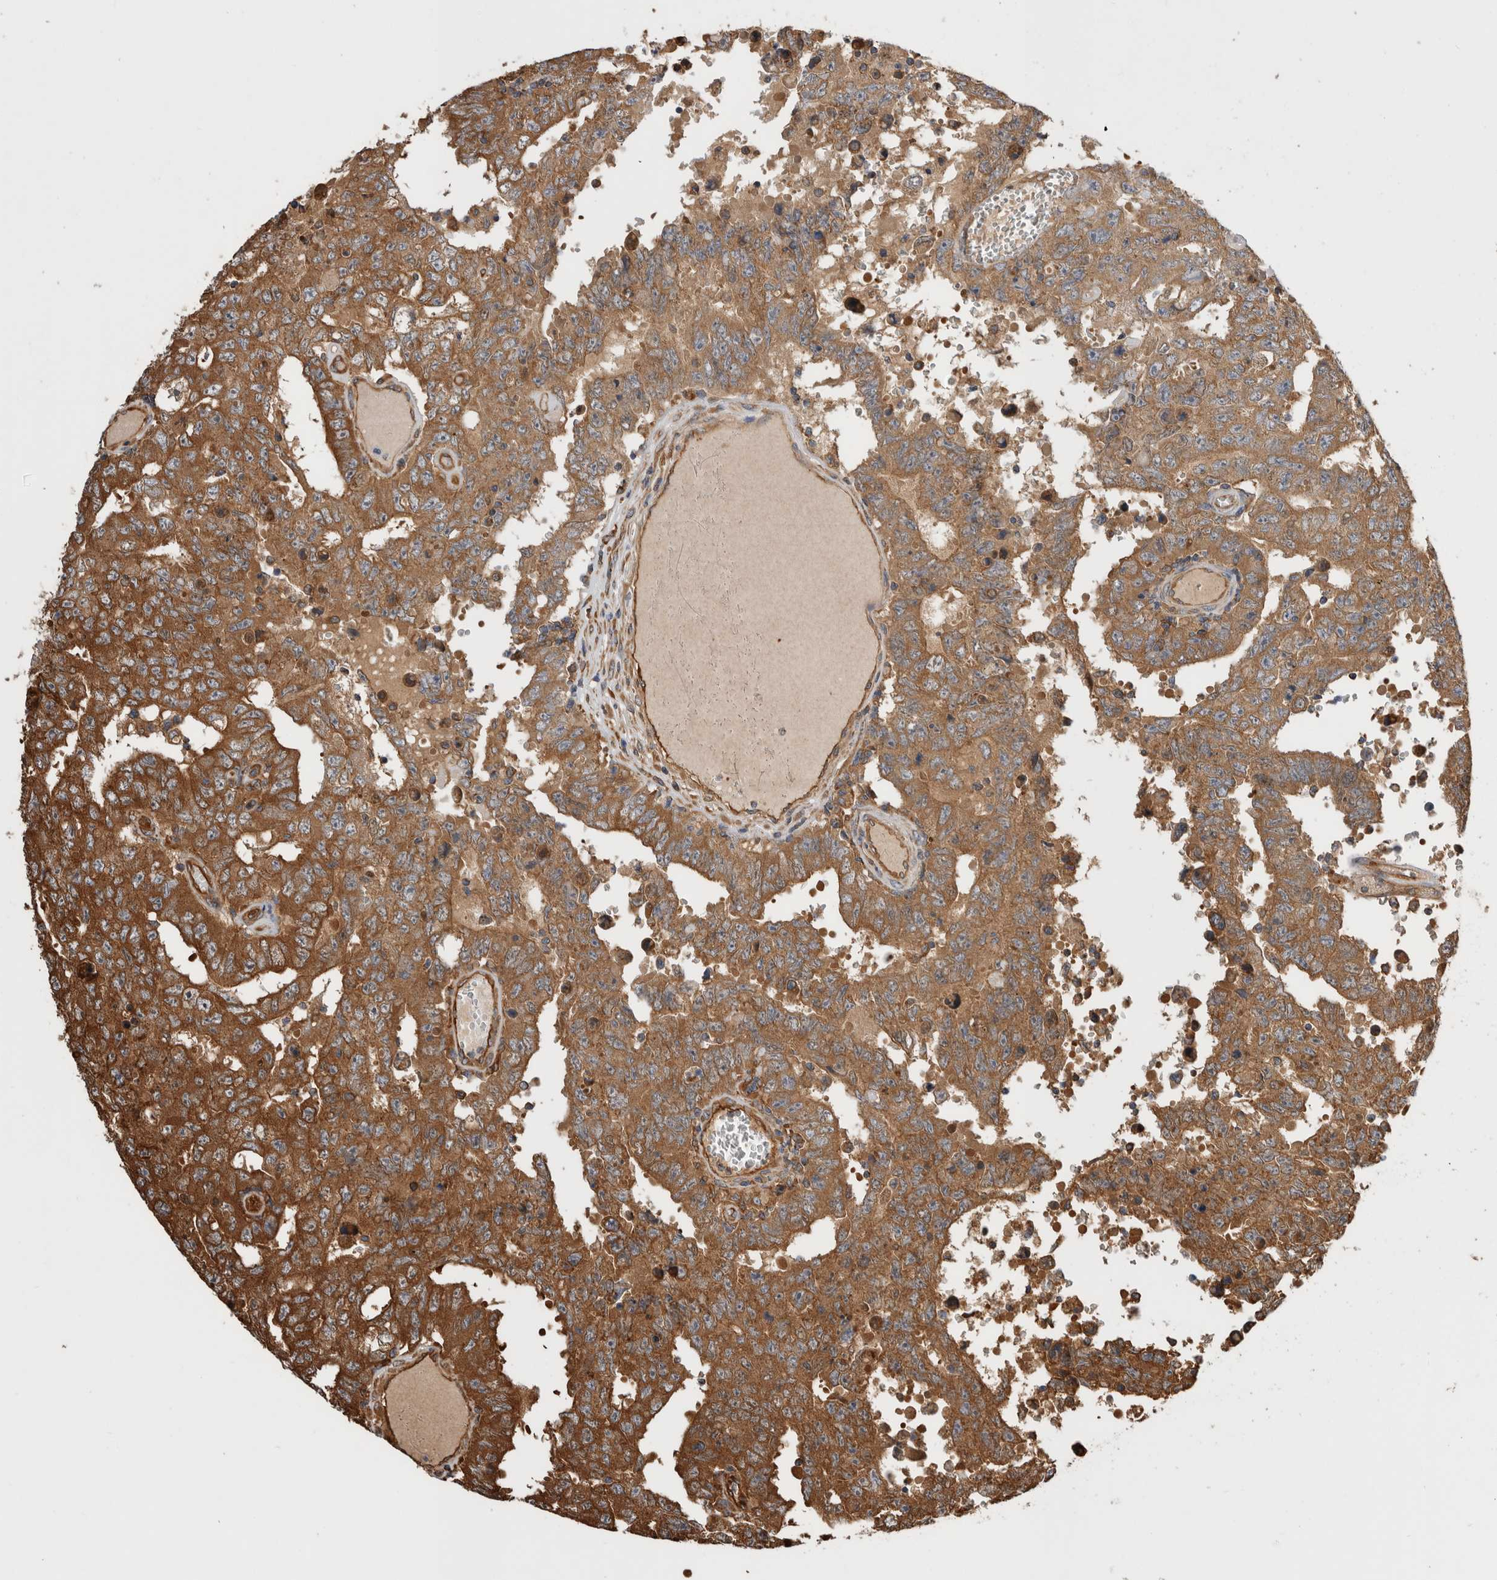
{"staining": {"intensity": "moderate", "quantity": ">75%", "location": "cytoplasmic/membranous"}, "tissue": "testis cancer", "cell_type": "Tumor cells", "image_type": "cancer", "snomed": [{"axis": "morphology", "description": "Carcinoma, Embryonal, NOS"}, {"axis": "topography", "description": "Testis"}], "caption": "A histopathology image of human testis embryonal carcinoma stained for a protein reveals moderate cytoplasmic/membranous brown staining in tumor cells.", "gene": "ZNF397", "patient": {"sex": "male", "age": 26}}